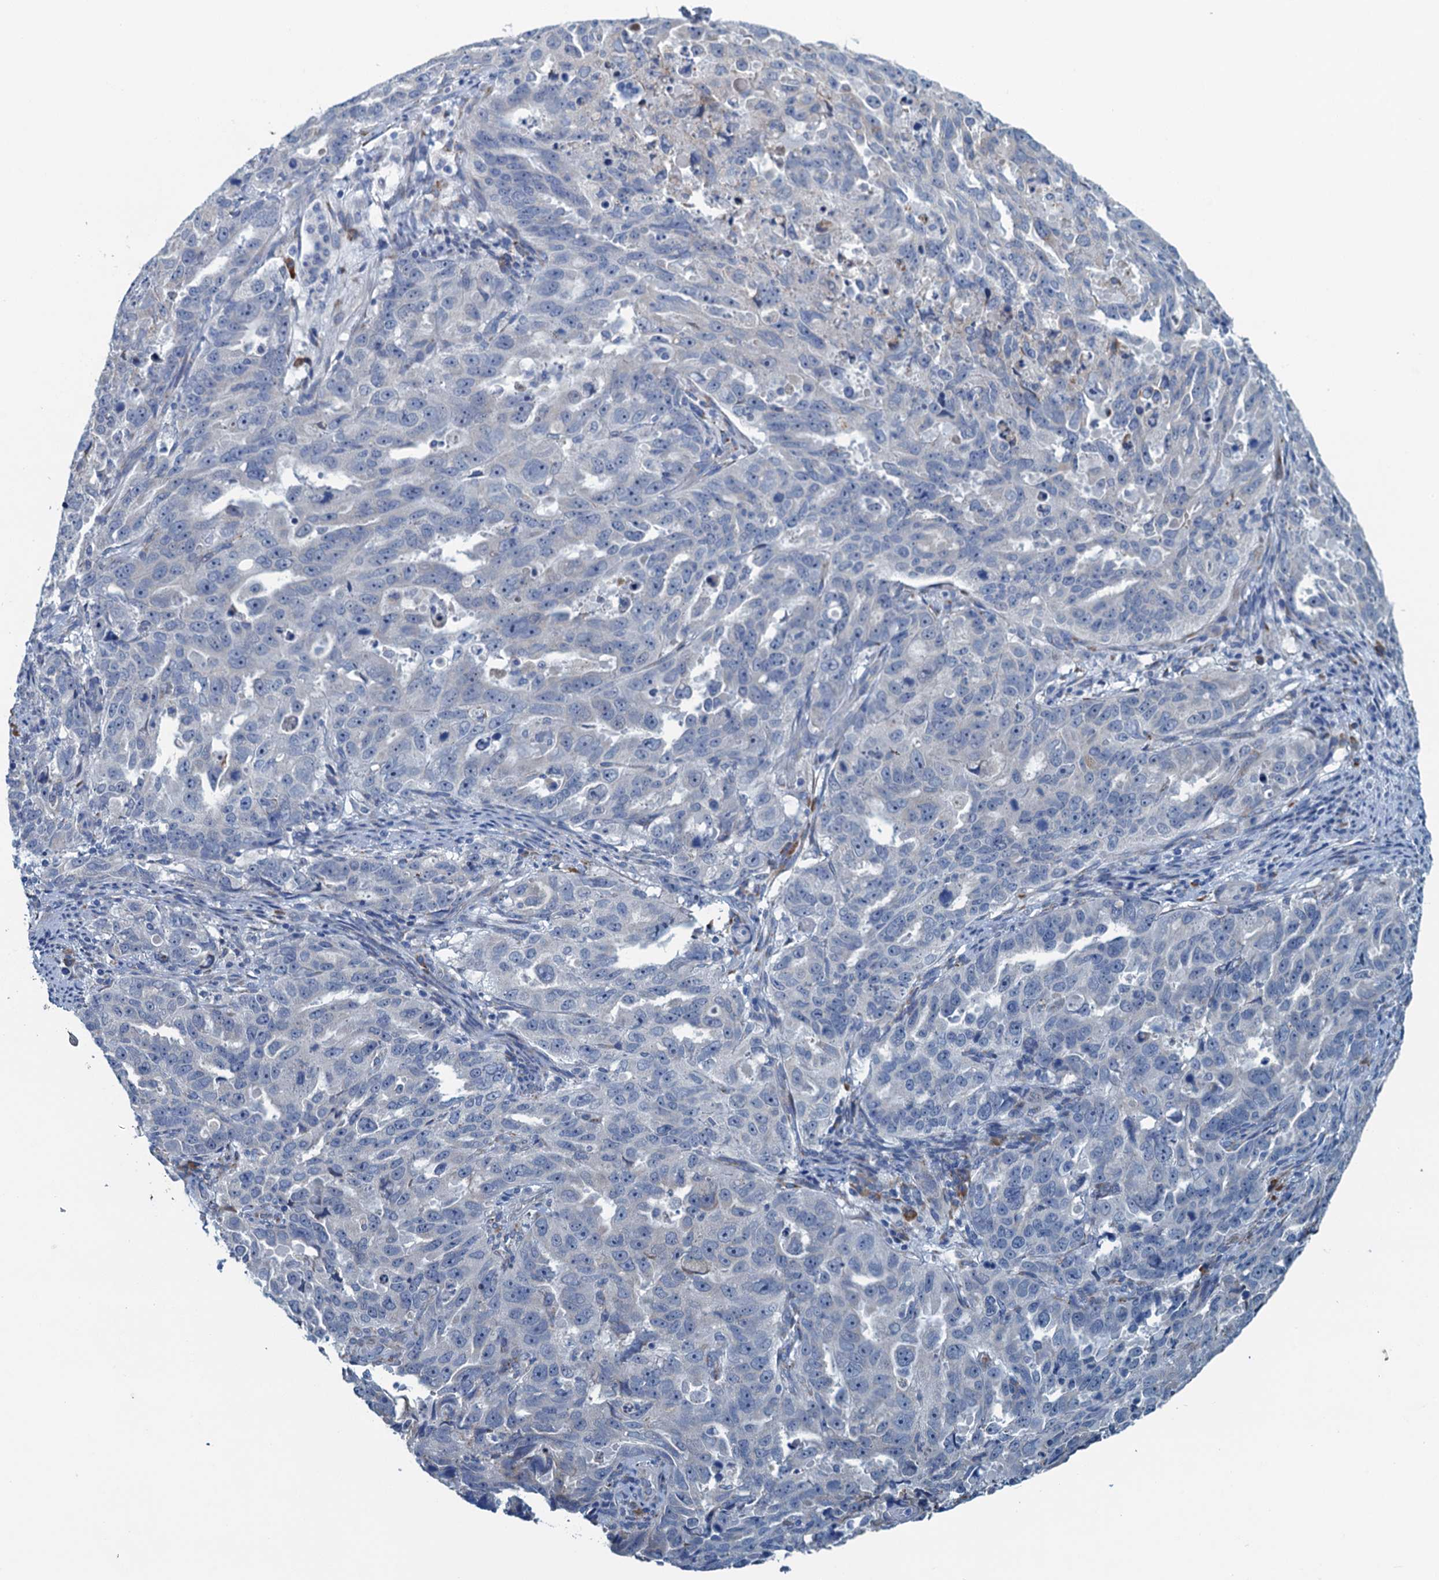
{"staining": {"intensity": "negative", "quantity": "none", "location": "none"}, "tissue": "endometrial cancer", "cell_type": "Tumor cells", "image_type": "cancer", "snomed": [{"axis": "morphology", "description": "Adenocarcinoma, NOS"}, {"axis": "topography", "description": "Endometrium"}], "caption": "This photomicrograph is of endometrial cancer stained with immunohistochemistry (IHC) to label a protein in brown with the nuclei are counter-stained blue. There is no staining in tumor cells.", "gene": "CBLIF", "patient": {"sex": "female", "age": 65}}